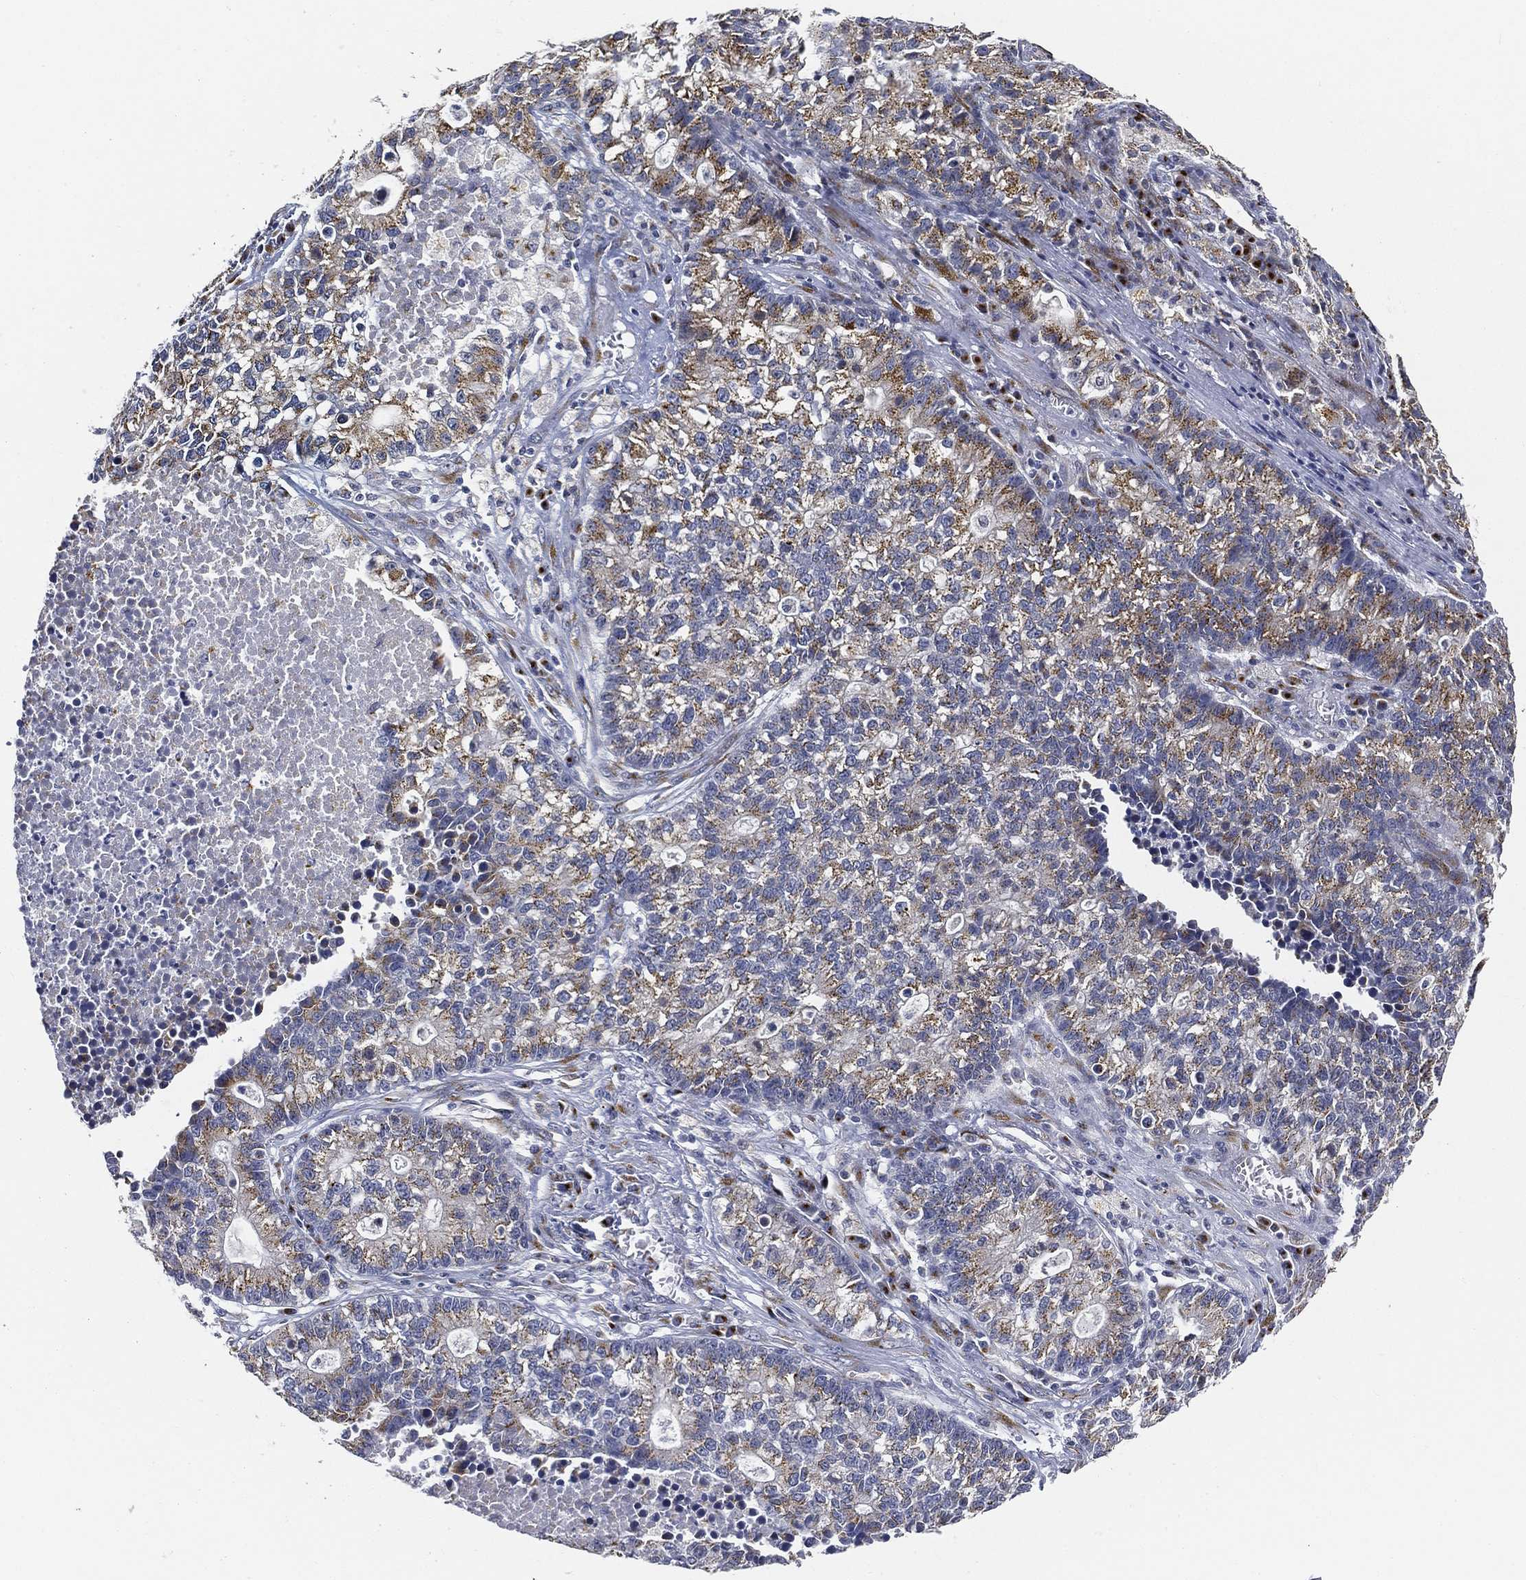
{"staining": {"intensity": "moderate", "quantity": "25%-75%", "location": "cytoplasmic/membranous"}, "tissue": "lung cancer", "cell_type": "Tumor cells", "image_type": "cancer", "snomed": [{"axis": "morphology", "description": "Adenocarcinoma, NOS"}, {"axis": "topography", "description": "Lung"}], "caption": "Human lung cancer stained with a protein marker shows moderate staining in tumor cells.", "gene": "TICAM1", "patient": {"sex": "male", "age": 57}}